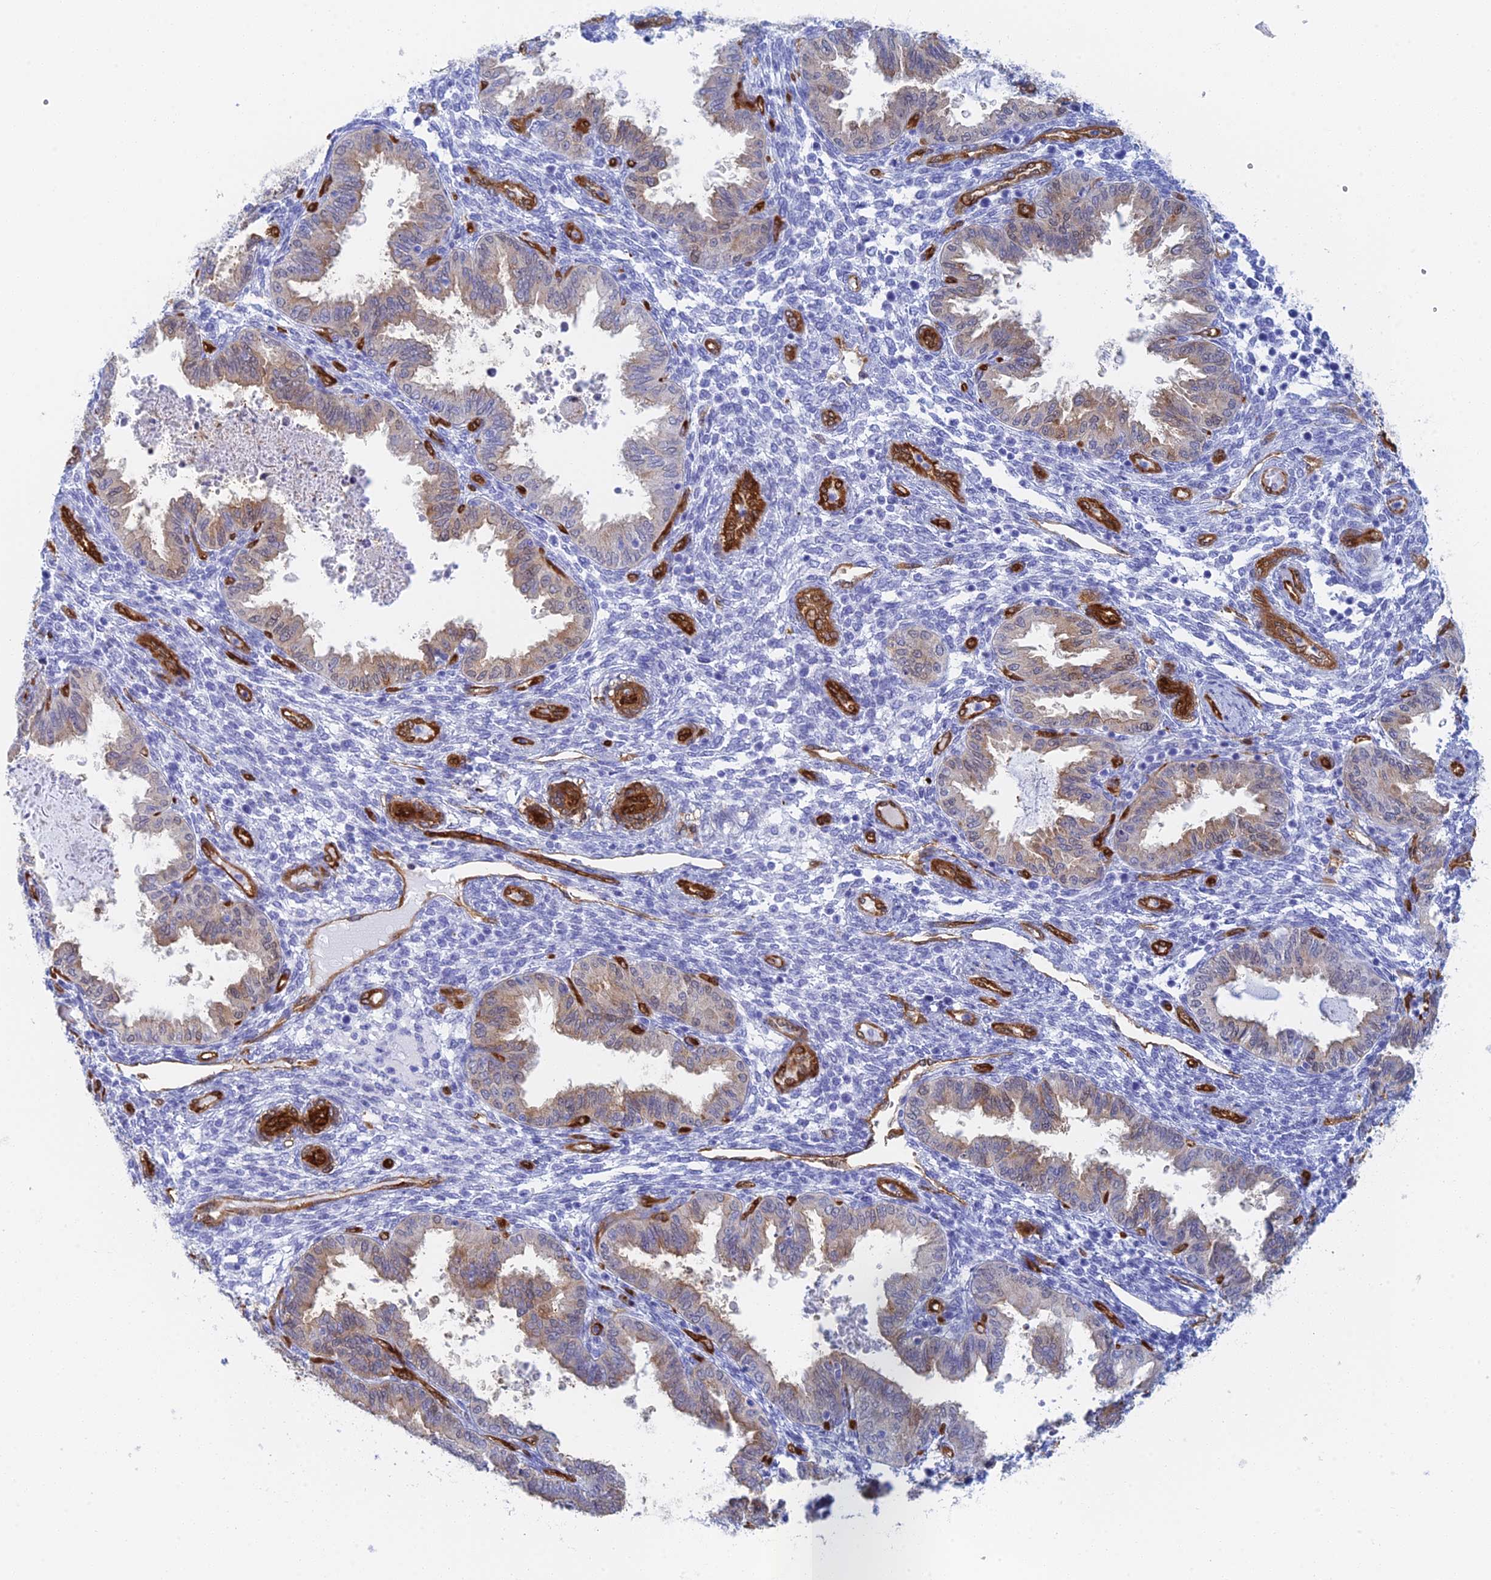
{"staining": {"intensity": "negative", "quantity": "none", "location": "none"}, "tissue": "endometrium", "cell_type": "Cells in endometrial stroma", "image_type": "normal", "snomed": [{"axis": "morphology", "description": "Normal tissue, NOS"}, {"axis": "topography", "description": "Endometrium"}], "caption": "The immunohistochemistry (IHC) histopathology image has no significant positivity in cells in endometrial stroma of endometrium.", "gene": "CRIP2", "patient": {"sex": "female", "age": 33}}